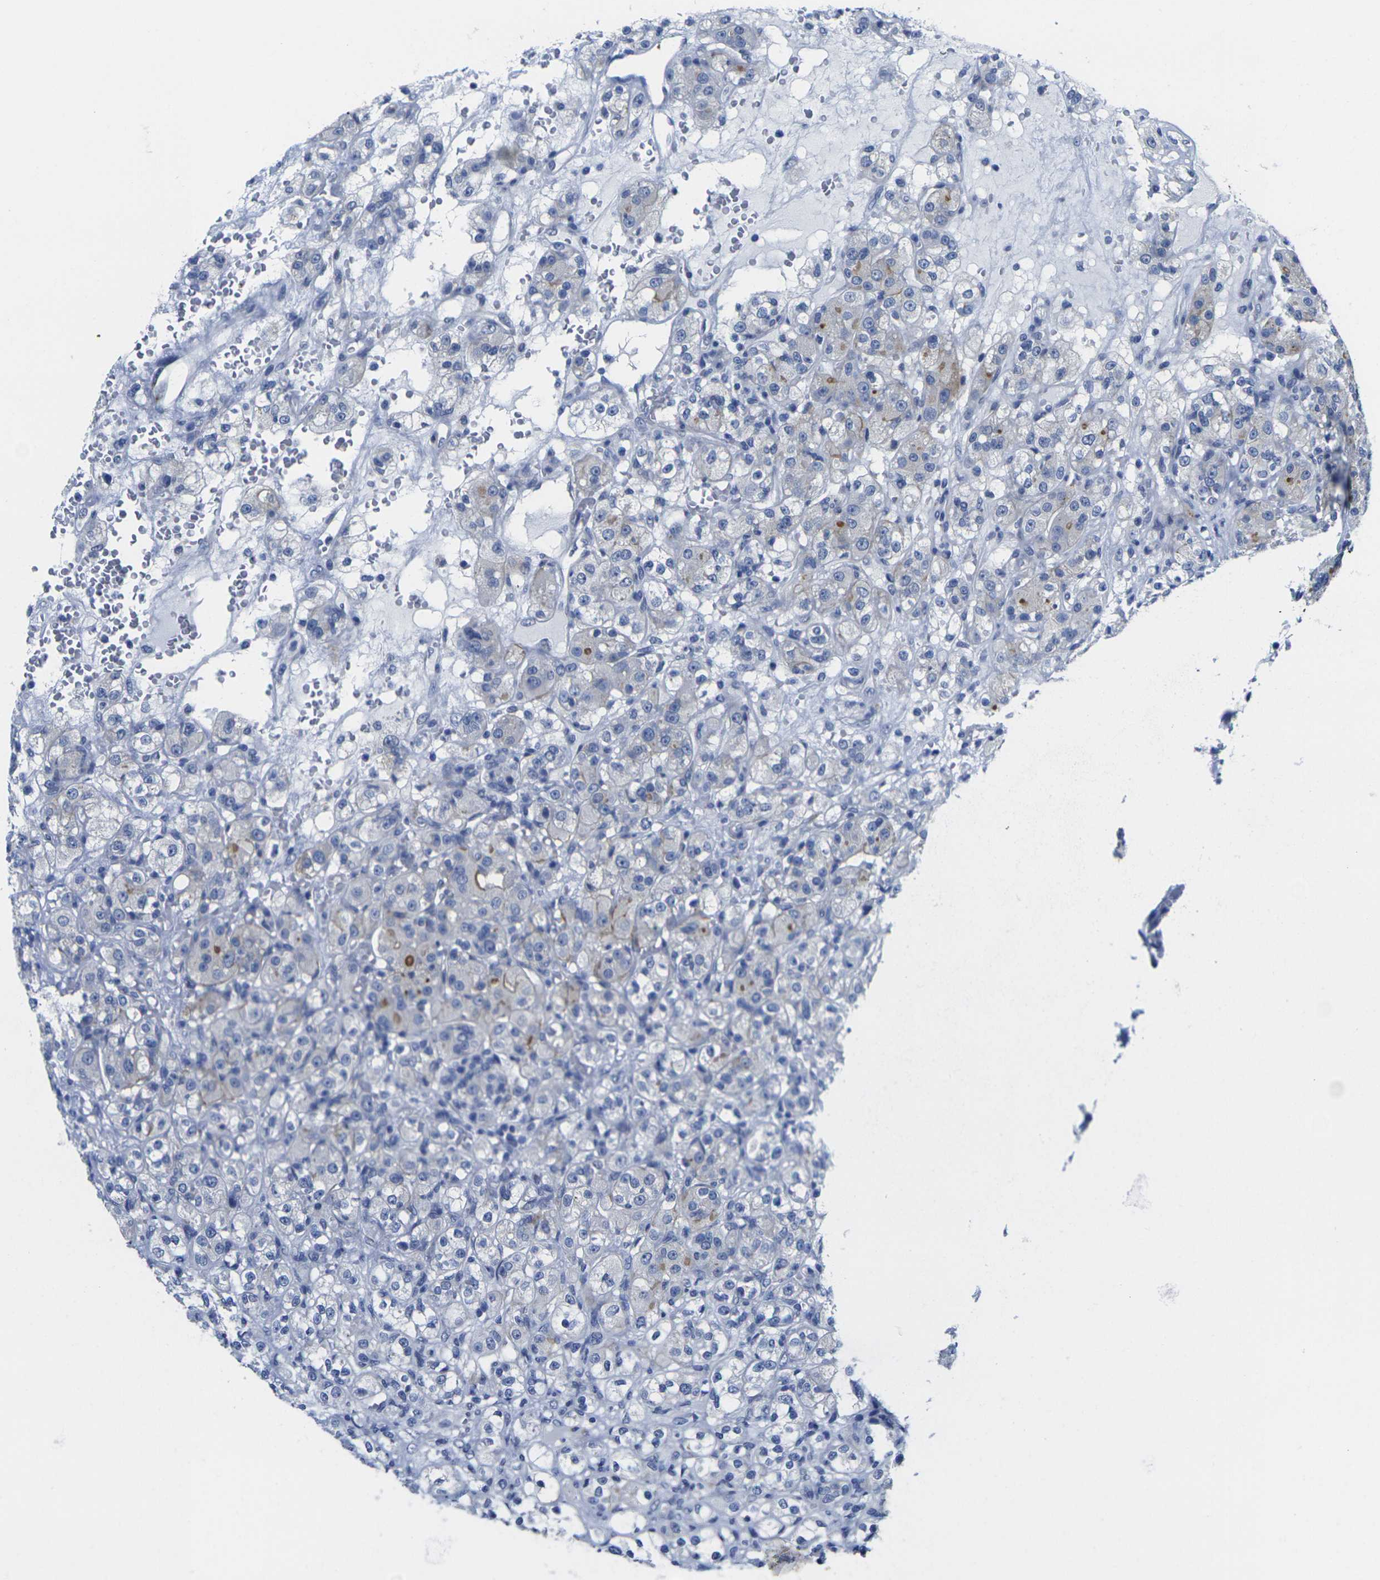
{"staining": {"intensity": "moderate", "quantity": "<25%", "location": "cytoplasmic/membranous"}, "tissue": "renal cancer", "cell_type": "Tumor cells", "image_type": "cancer", "snomed": [{"axis": "morphology", "description": "Normal tissue, NOS"}, {"axis": "morphology", "description": "Adenocarcinoma, NOS"}, {"axis": "topography", "description": "Kidney"}], "caption": "The photomicrograph displays staining of renal cancer, revealing moderate cytoplasmic/membranous protein positivity (brown color) within tumor cells.", "gene": "CRK", "patient": {"sex": "male", "age": 61}}